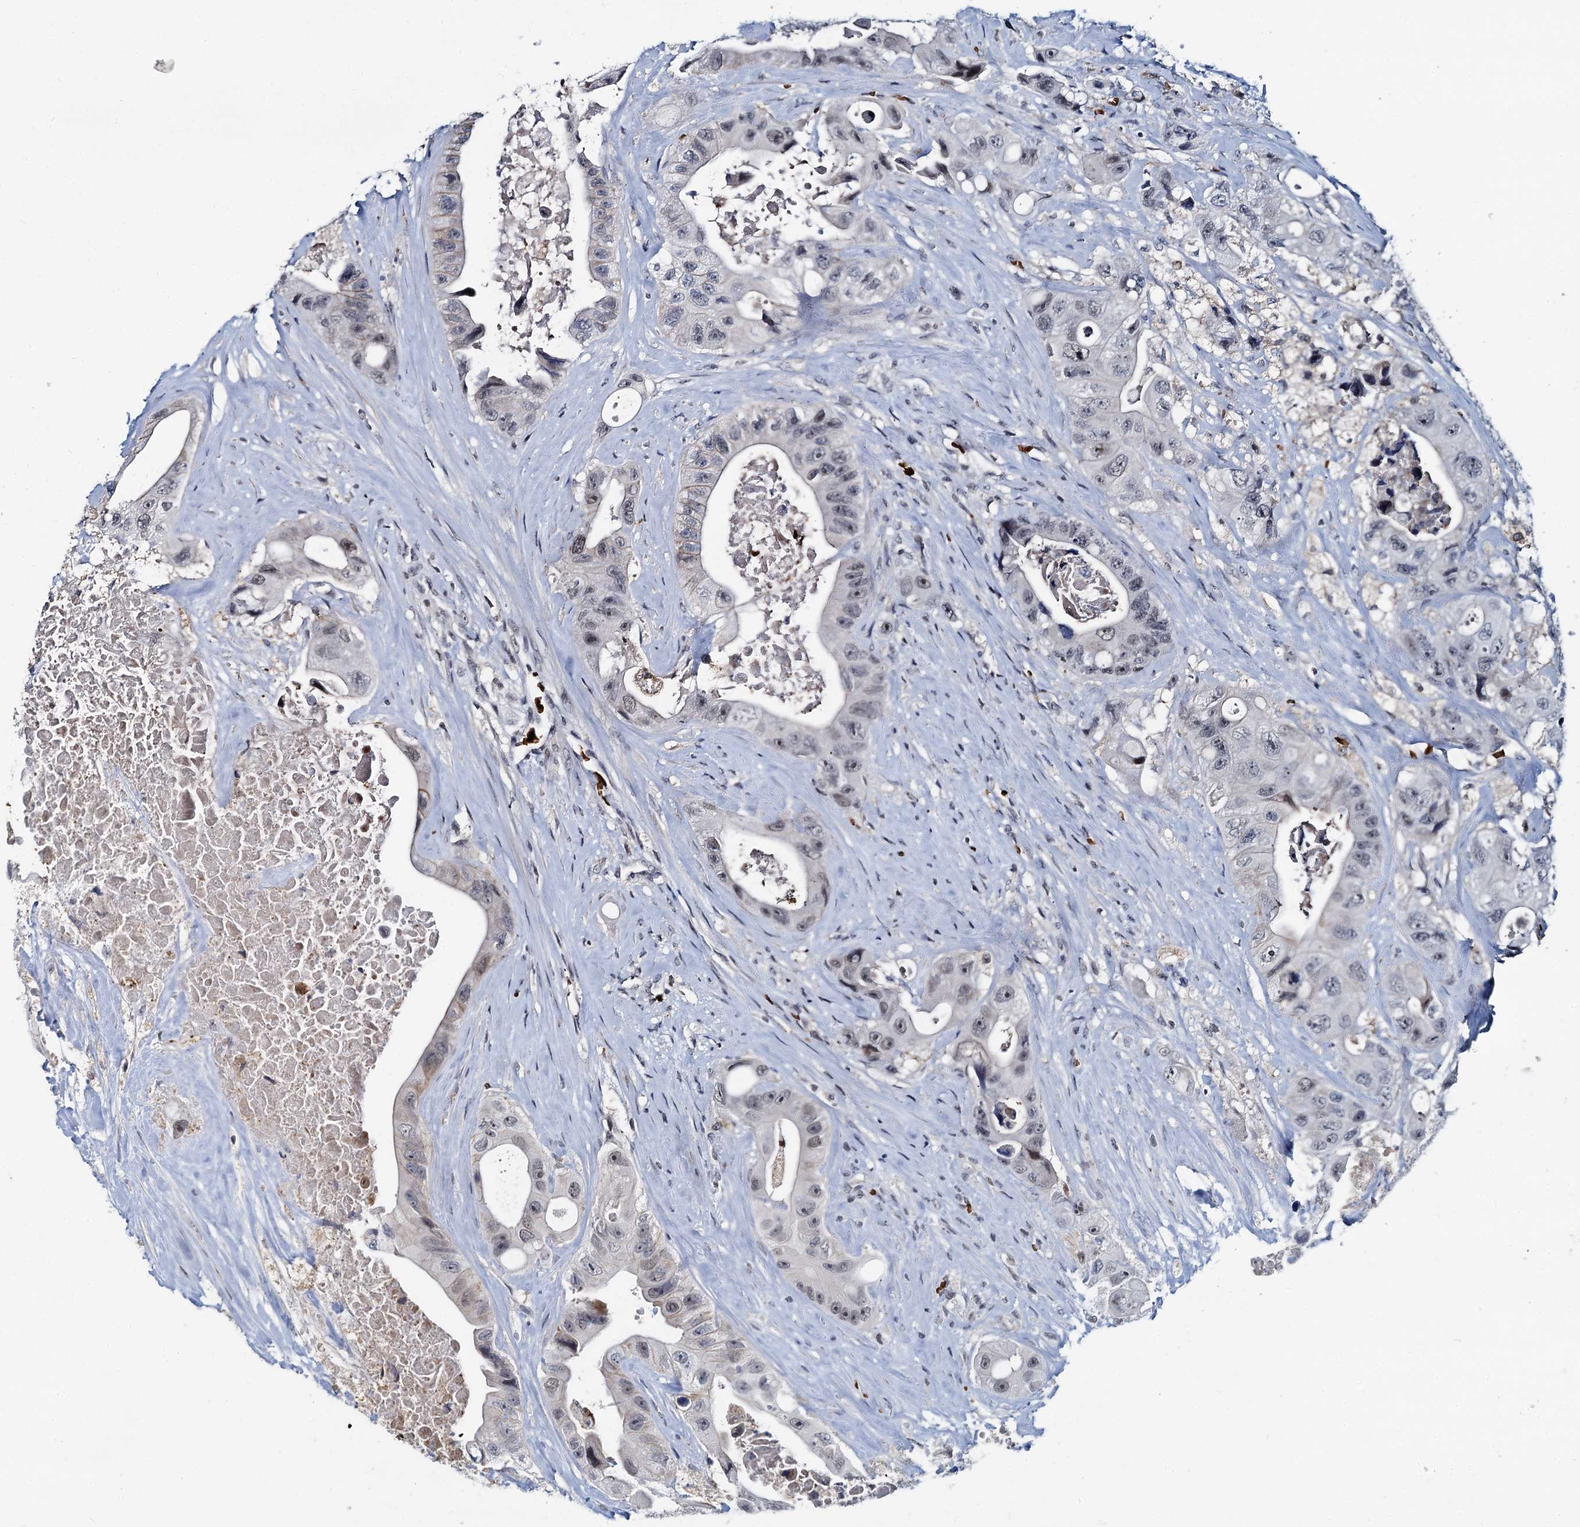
{"staining": {"intensity": "moderate", "quantity": "<25%", "location": "nuclear"}, "tissue": "colorectal cancer", "cell_type": "Tumor cells", "image_type": "cancer", "snomed": [{"axis": "morphology", "description": "Adenocarcinoma, NOS"}, {"axis": "topography", "description": "Colon"}], "caption": "Immunohistochemical staining of human colorectal cancer (adenocarcinoma) reveals low levels of moderate nuclear staining in about <25% of tumor cells.", "gene": "FANCI", "patient": {"sex": "female", "age": 46}}